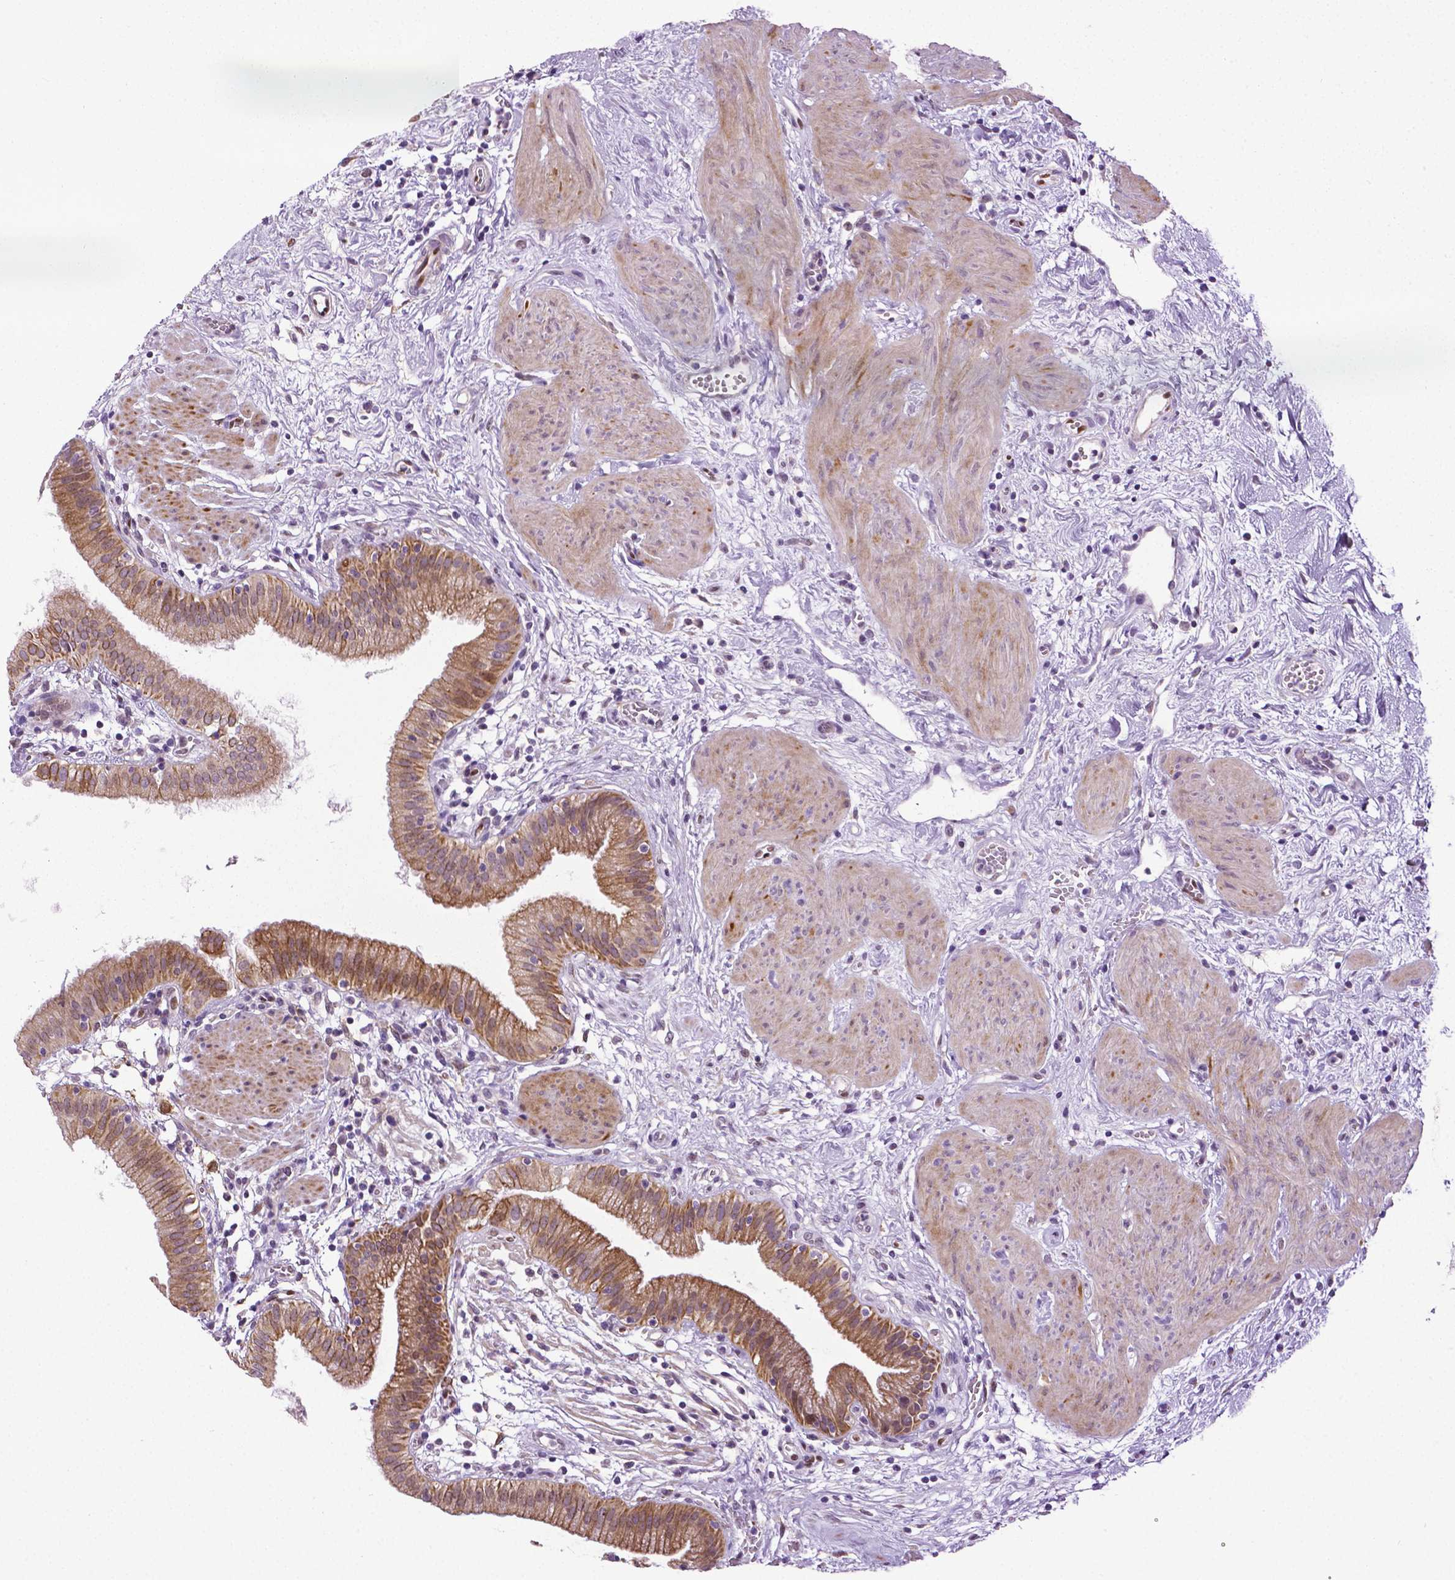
{"staining": {"intensity": "moderate", "quantity": ">75%", "location": "cytoplasmic/membranous"}, "tissue": "gallbladder", "cell_type": "Glandular cells", "image_type": "normal", "snomed": [{"axis": "morphology", "description": "Normal tissue, NOS"}, {"axis": "topography", "description": "Gallbladder"}], "caption": "Brown immunohistochemical staining in normal human gallbladder demonstrates moderate cytoplasmic/membranous positivity in about >75% of glandular cells. Using DAB (3,3'-diaminobenzidine) (brown) and hematoxylin (blue) stains, captured at high magnification using brightfield microscopy.", "gene": "PTGER3", "patient": {"sex": "female", "age": 65}}